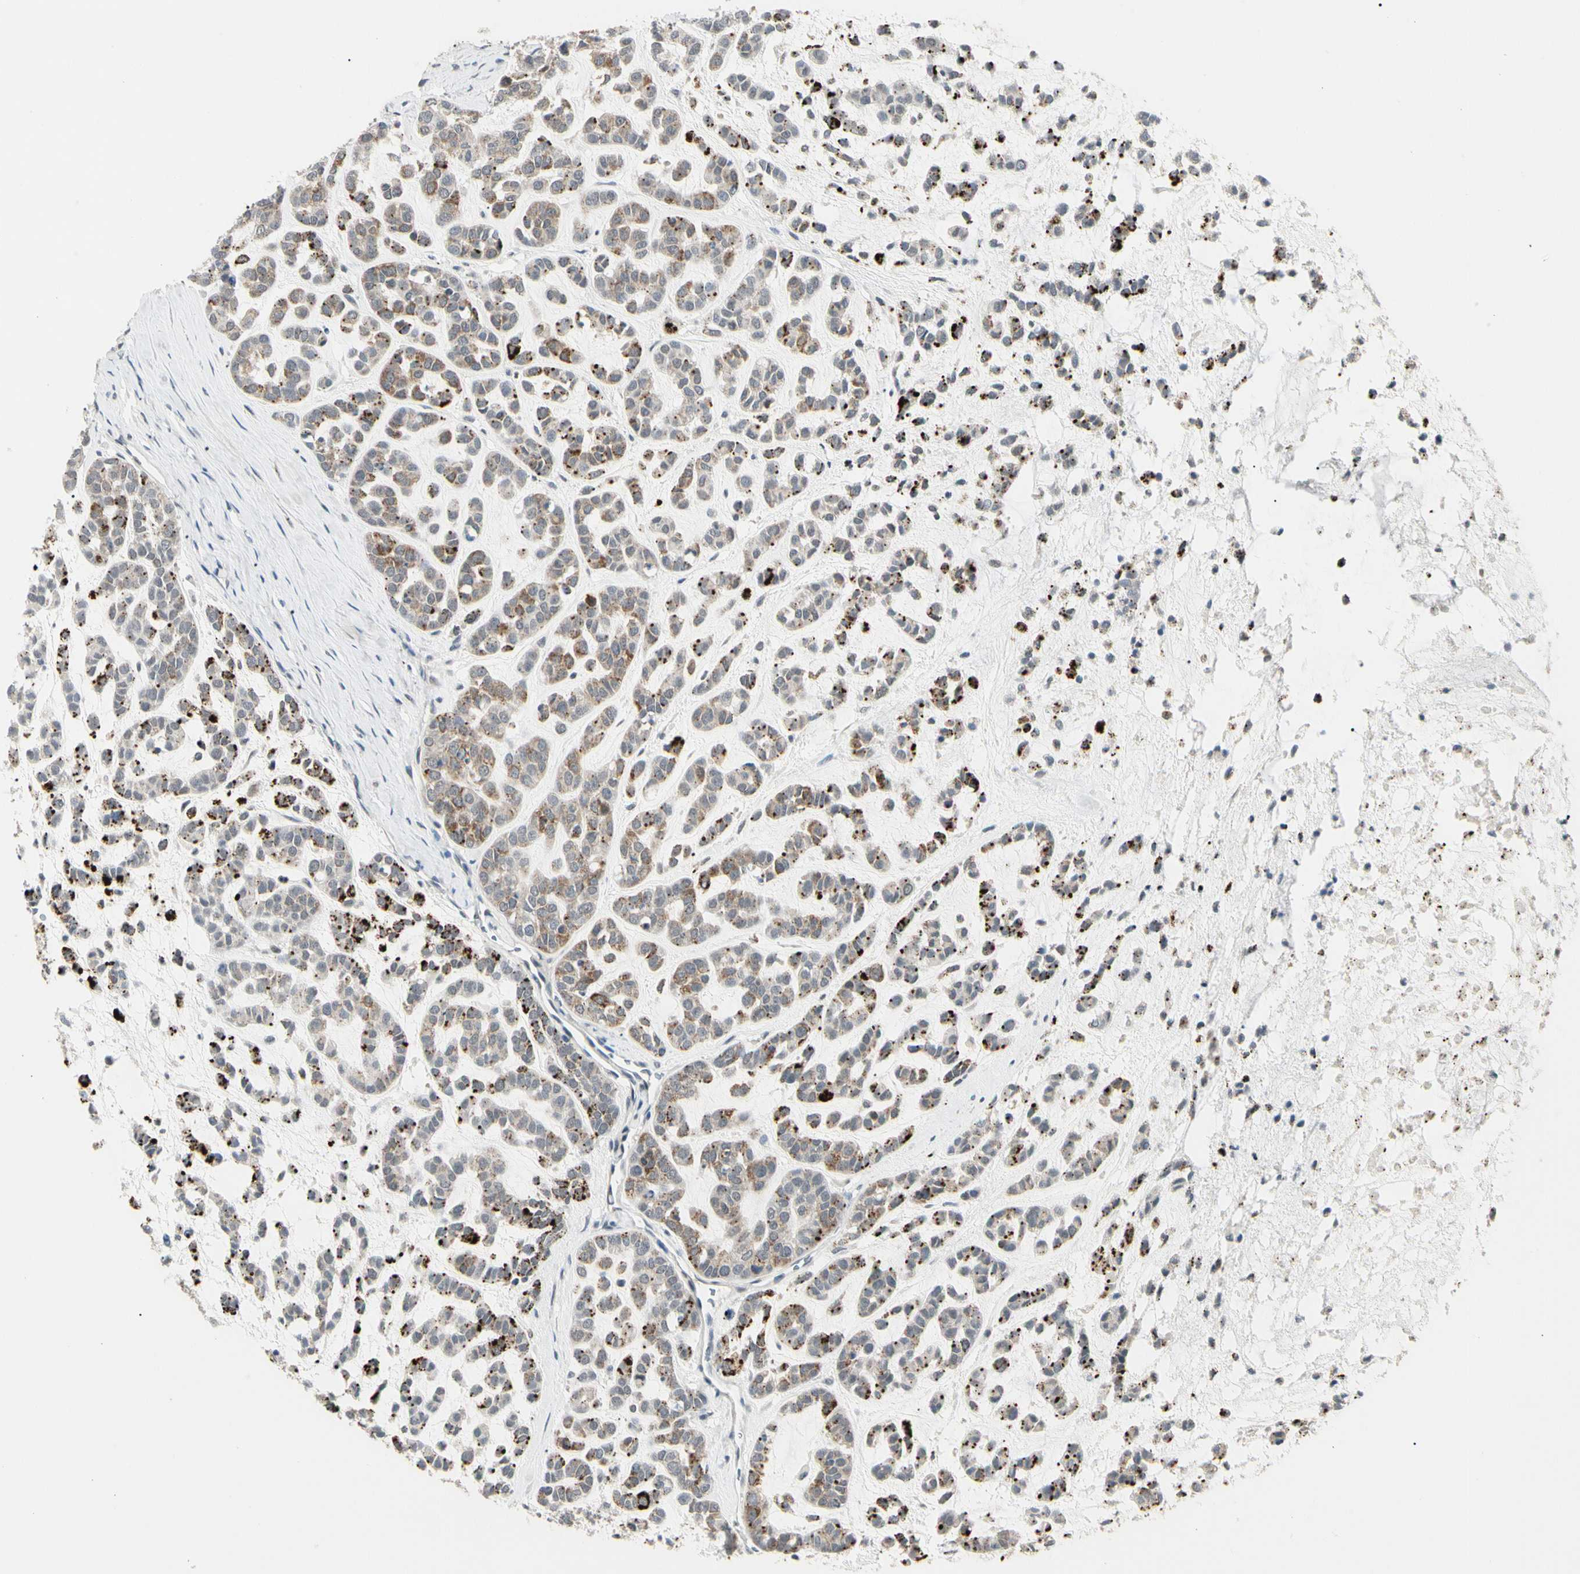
{"staining": {"intensity": "strong", "quantity": "25%-75%", "location": "cytoplasmic/membranous"}, "tissue": "head and neck cancer", "cell_type": "Tumor cells", "image_type": "cancer", "snomed": [{"axis": "morphology", "description": "Adenocarcinoma, NOS"}, {"axis": "morphology", "description": "Adenoma, NOS"}, {"axis": "topography", "description": "Head-Neck"}], "caption": "Tumor cells exhibit high levels of strong cytoplasmic/membranous positivity in about 25%-75% of cells in human head and neck cancer. The staining is performed using DAB (3,3'-diaminobenzidine) brown chromogen to label protein expression. The nuclei are counter-stained blue using hematoxylin.", "gene": "GREM1", "patient": {"sex": "female", "age": 55}}